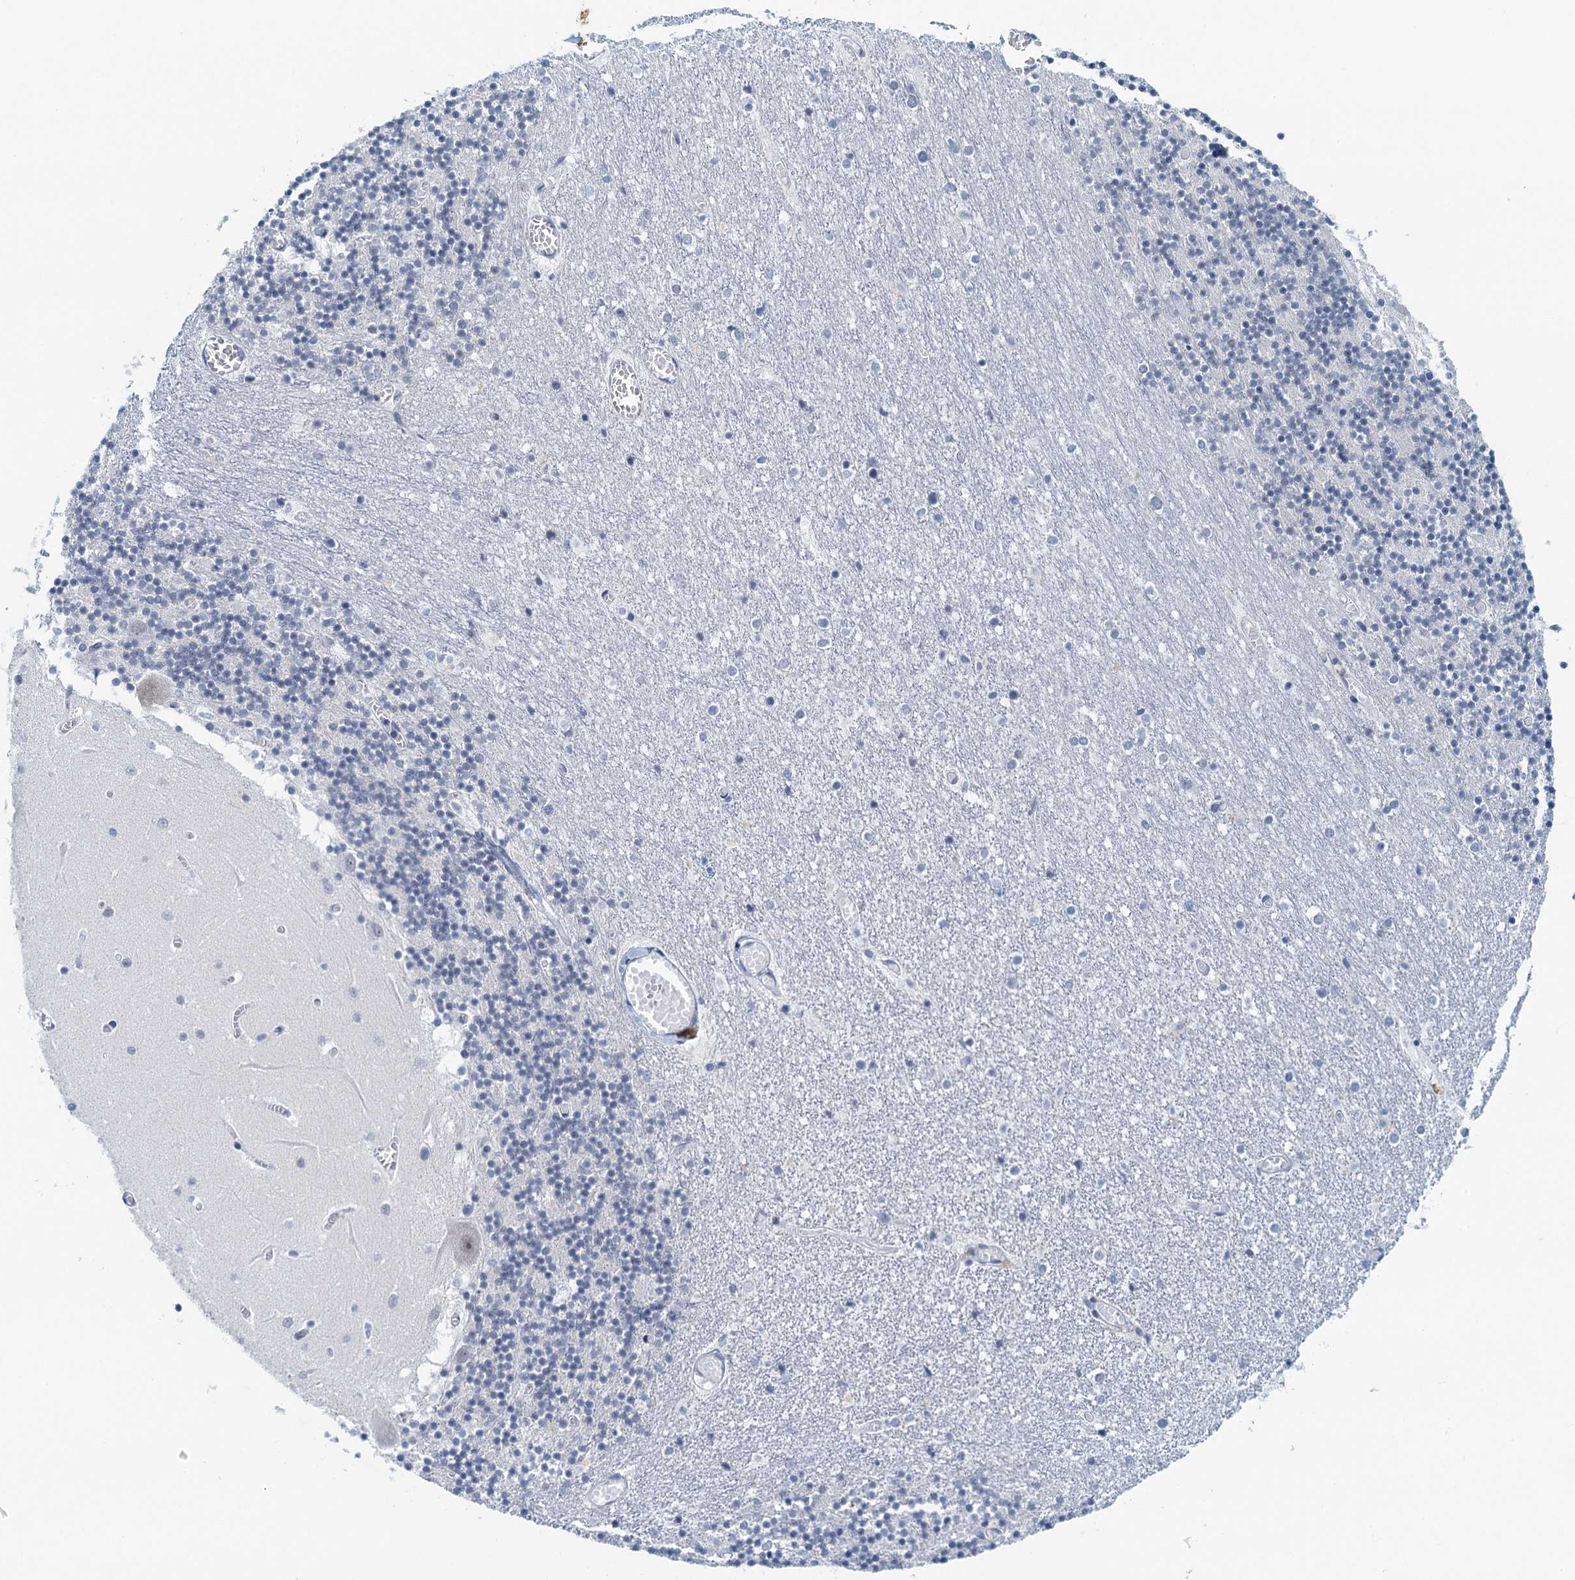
{"staining": {"intensity": "negative", "quantity": "none", "location": "none"}, "tissue": "cerebellum", "cell_type": "Cells in granular layer", "image_type": "normal", "snomed": [{"axis": "morphology", "description": "Normal tissue, NOS"}, {"axis": "topography", "description": "Cerebellum"}], "caption": "This is a image of immunohistochemistry (IHC) staining of unremarkable cerebellum, which shows no expression in cells in granular layer.", "gene": "C16orf95", "patient": {"sex": "female", "age": 28}}